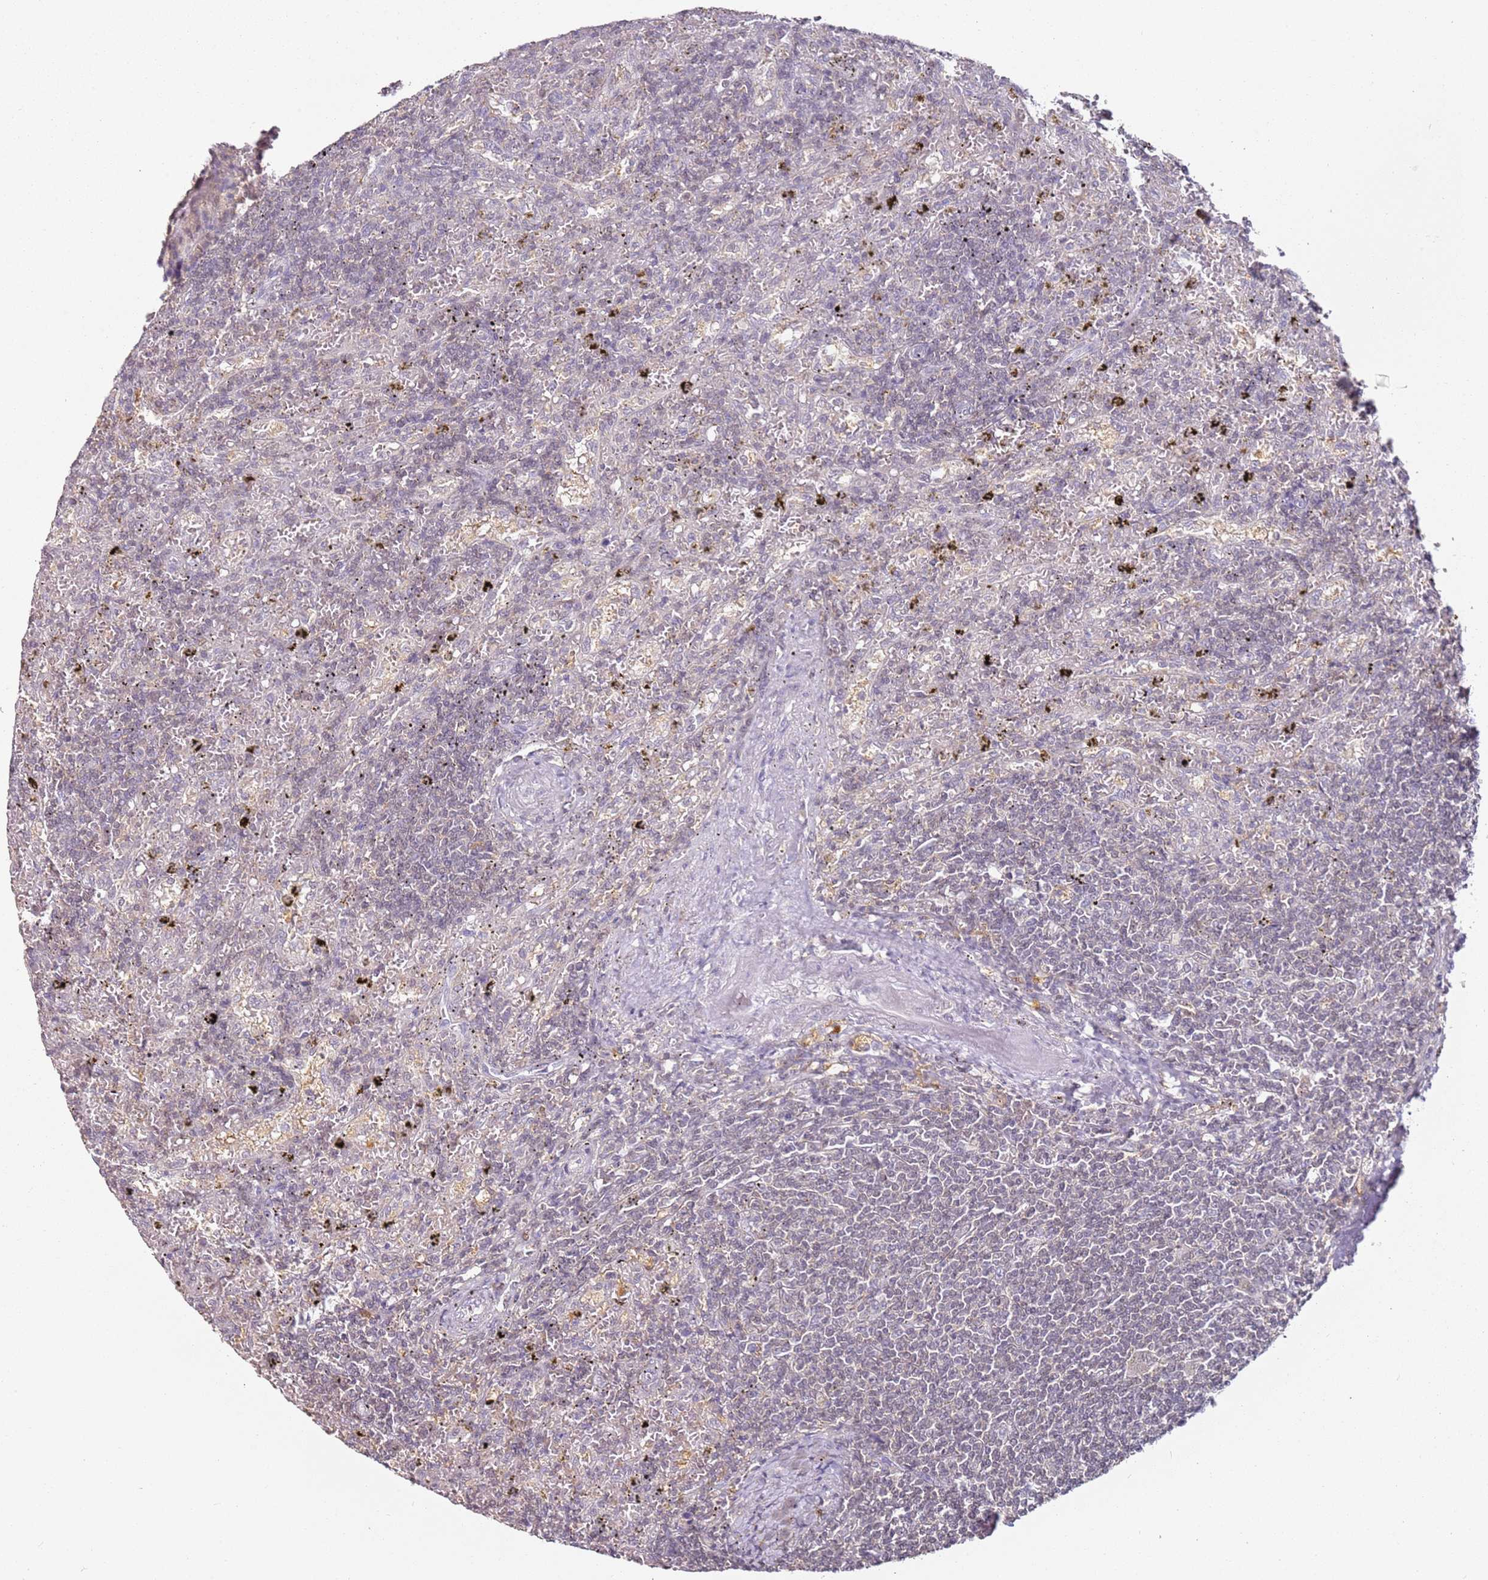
{"staining": {"intensity": "negative", "quantity": "none", "location": "none"}, "tissue": "lymphoma", "cell_type": "Tumor cells", "image_type": "cancer", "snomed": [{"axis": "morphology", "description": "Malignant lymphoma, non-Hodgkin's type, Low grade"}, {"axis": "topography", "description": "Spleen"}], "caption": "IHC of low-grade malignant lymphoma, non-Hodgkin's type demonstrates no staining in tumor cells. (DAB (3,3'-diaminobenzidine) IHC, high magnification).", "gene": "MDH1", "patient": {"sex": "male", "age": 76}}